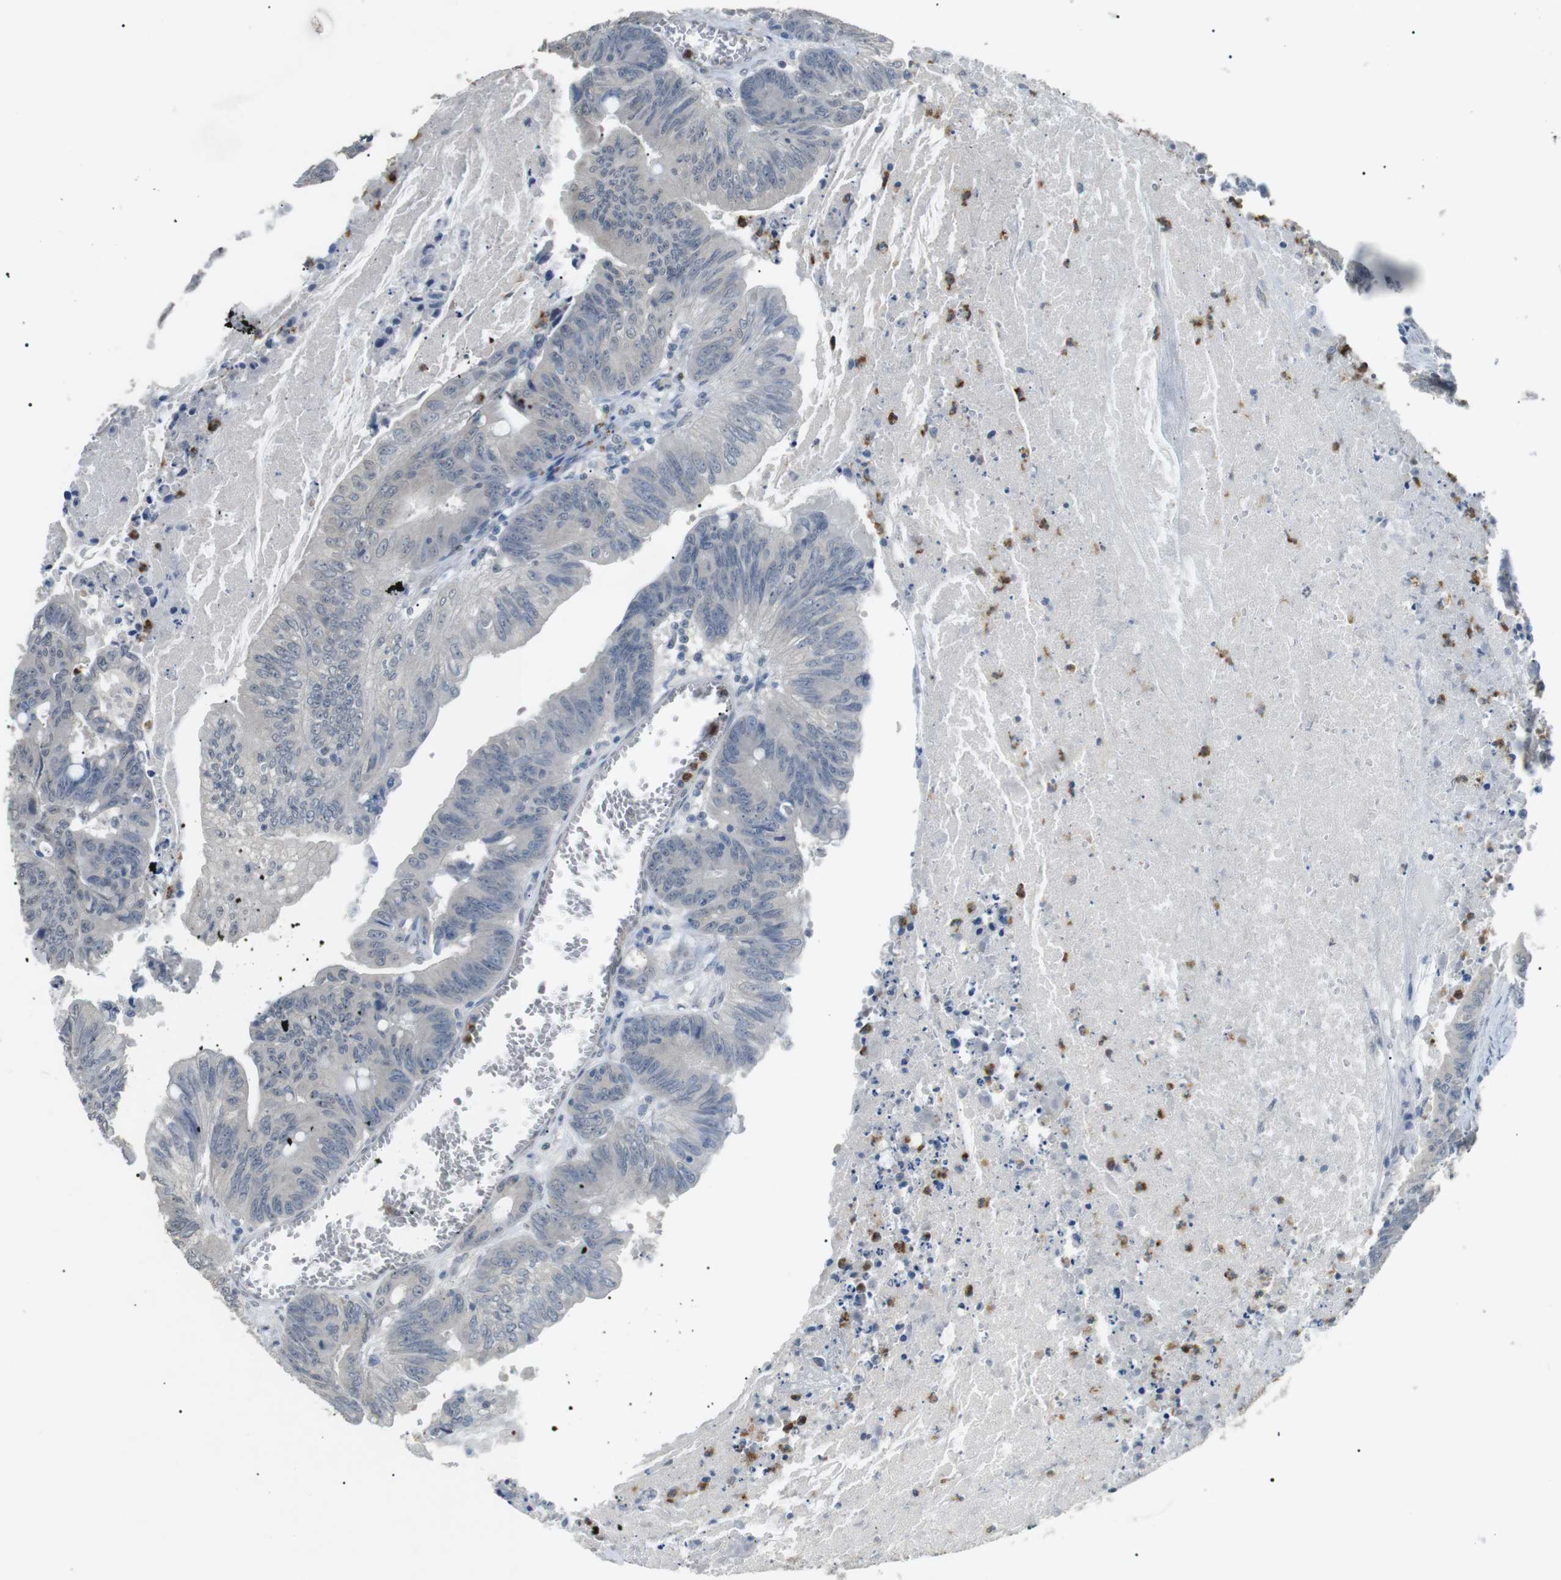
{"staining": {"intensity": "negative", "quantity": "none", "location": "none"}, "tissue": "colorectal cancer", "cell_type": "Tumor cells", "image_type": "cancer", "snomed": [{"axis": "morphology", "description": "Adenocarcinoma, NOS"}, {"axis": "topography", "description": "Colon"}], "caption": "An image of human colorectal cancer (adenocarcinoma) is negative for staining in tumor cells. (Stains: DAB (3,3'-diaminobenzidine) immunohistochemistry (IHC) with hematoxylin counter stain, Microscopy: brightfield microscopy at high magnification).", "gene": "GZMM", "patient": {"sex": "male", "age": 45}}